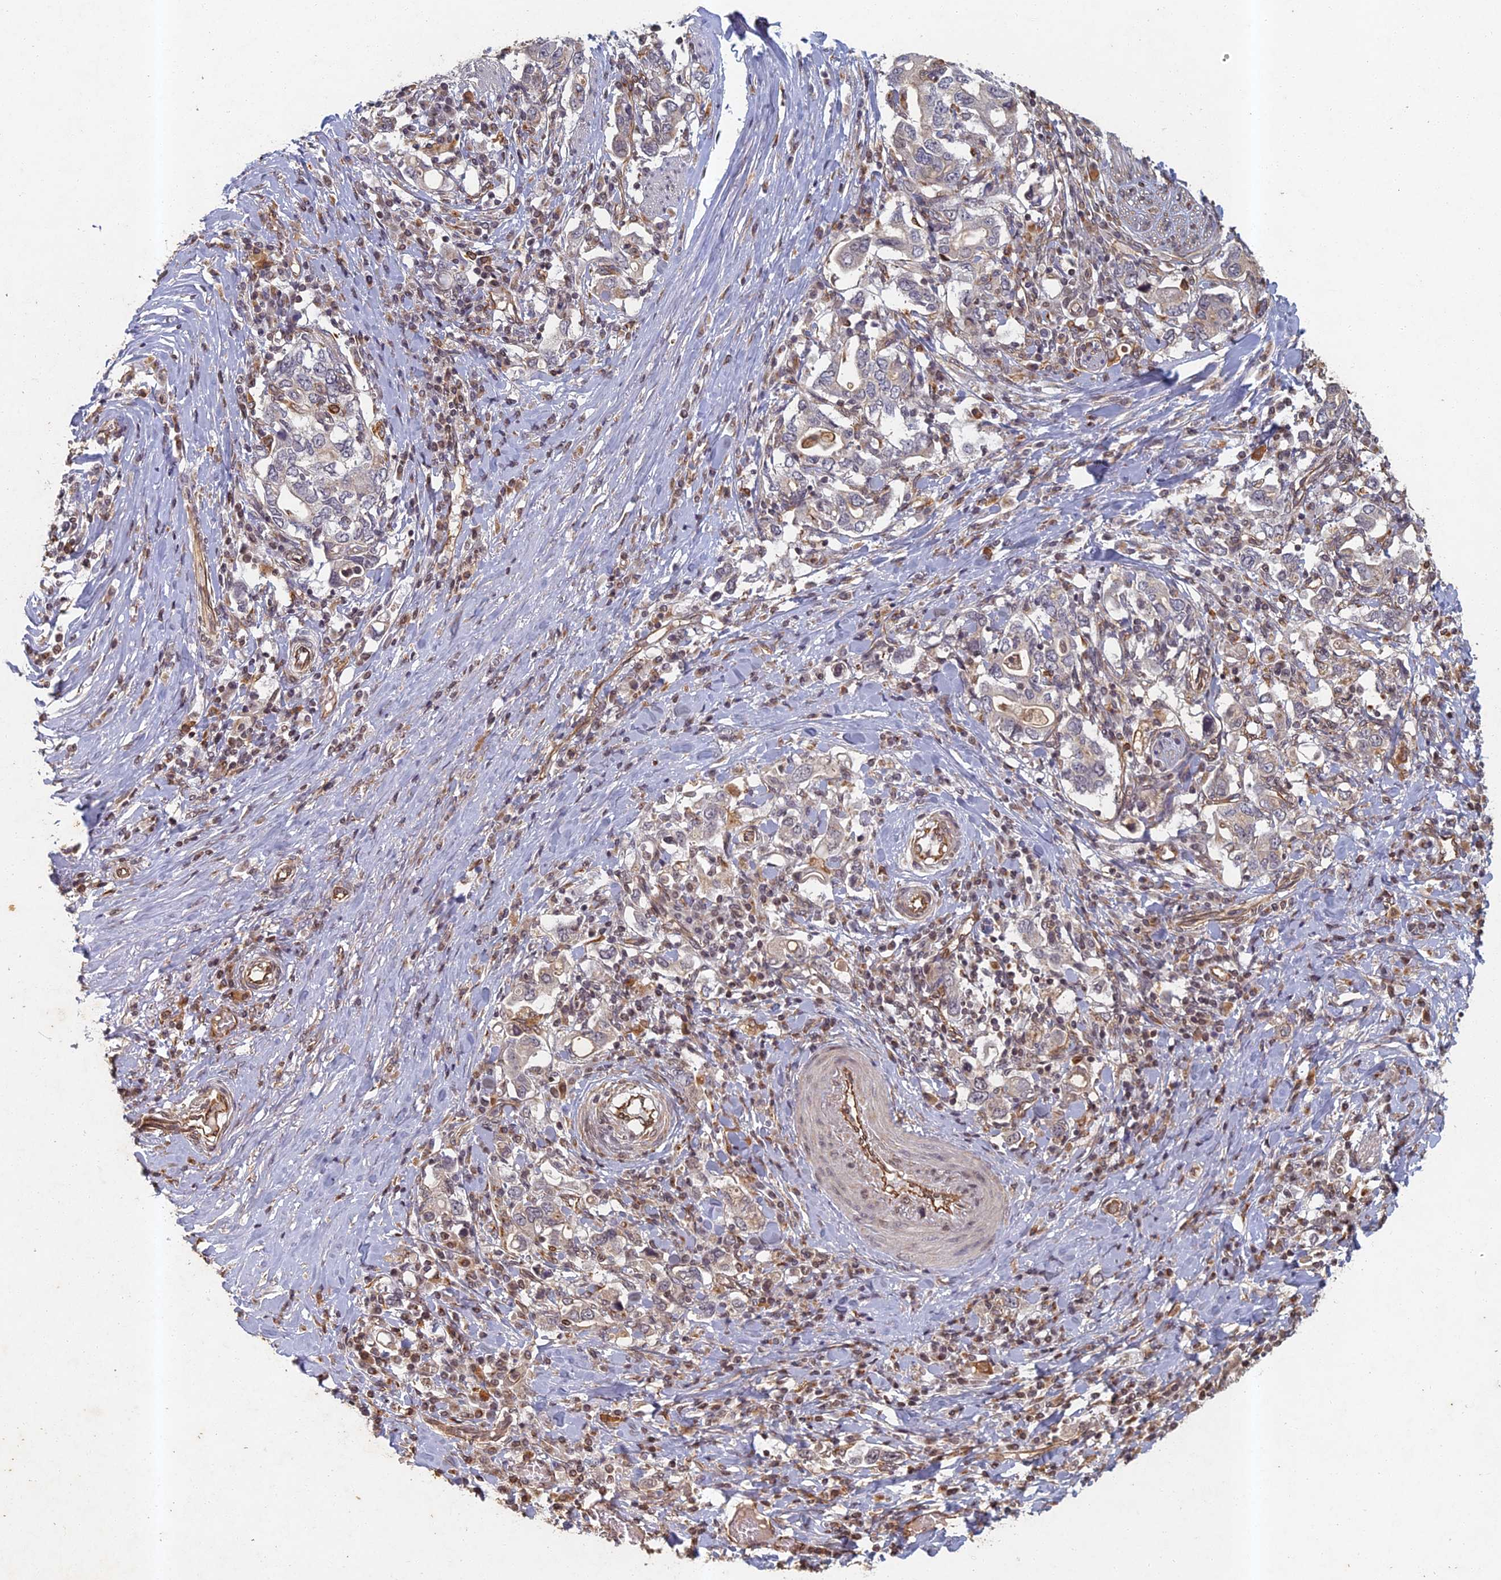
{"staining": {"intensity": "negative", "quantity": "none", "location": "none"}, "tissue": "stomach cancer", "cell_type": "Tumor cells", "image_type": "cancer", "snomed": [{"axis": "morphology", "description": "Adenocarcinoma, NOS"}, {"axis": "topography", "description": "Stomach, upper"}, {"axis": "topography", "description": "Stomach"}], "caption": "Immunohistochemistry micrograph of human stomach cancer stained for a protein (brown), which shows no positivity in tumor cells.", "gene": "ABCB10", "patient": {"sex": "male", "age": 62}}